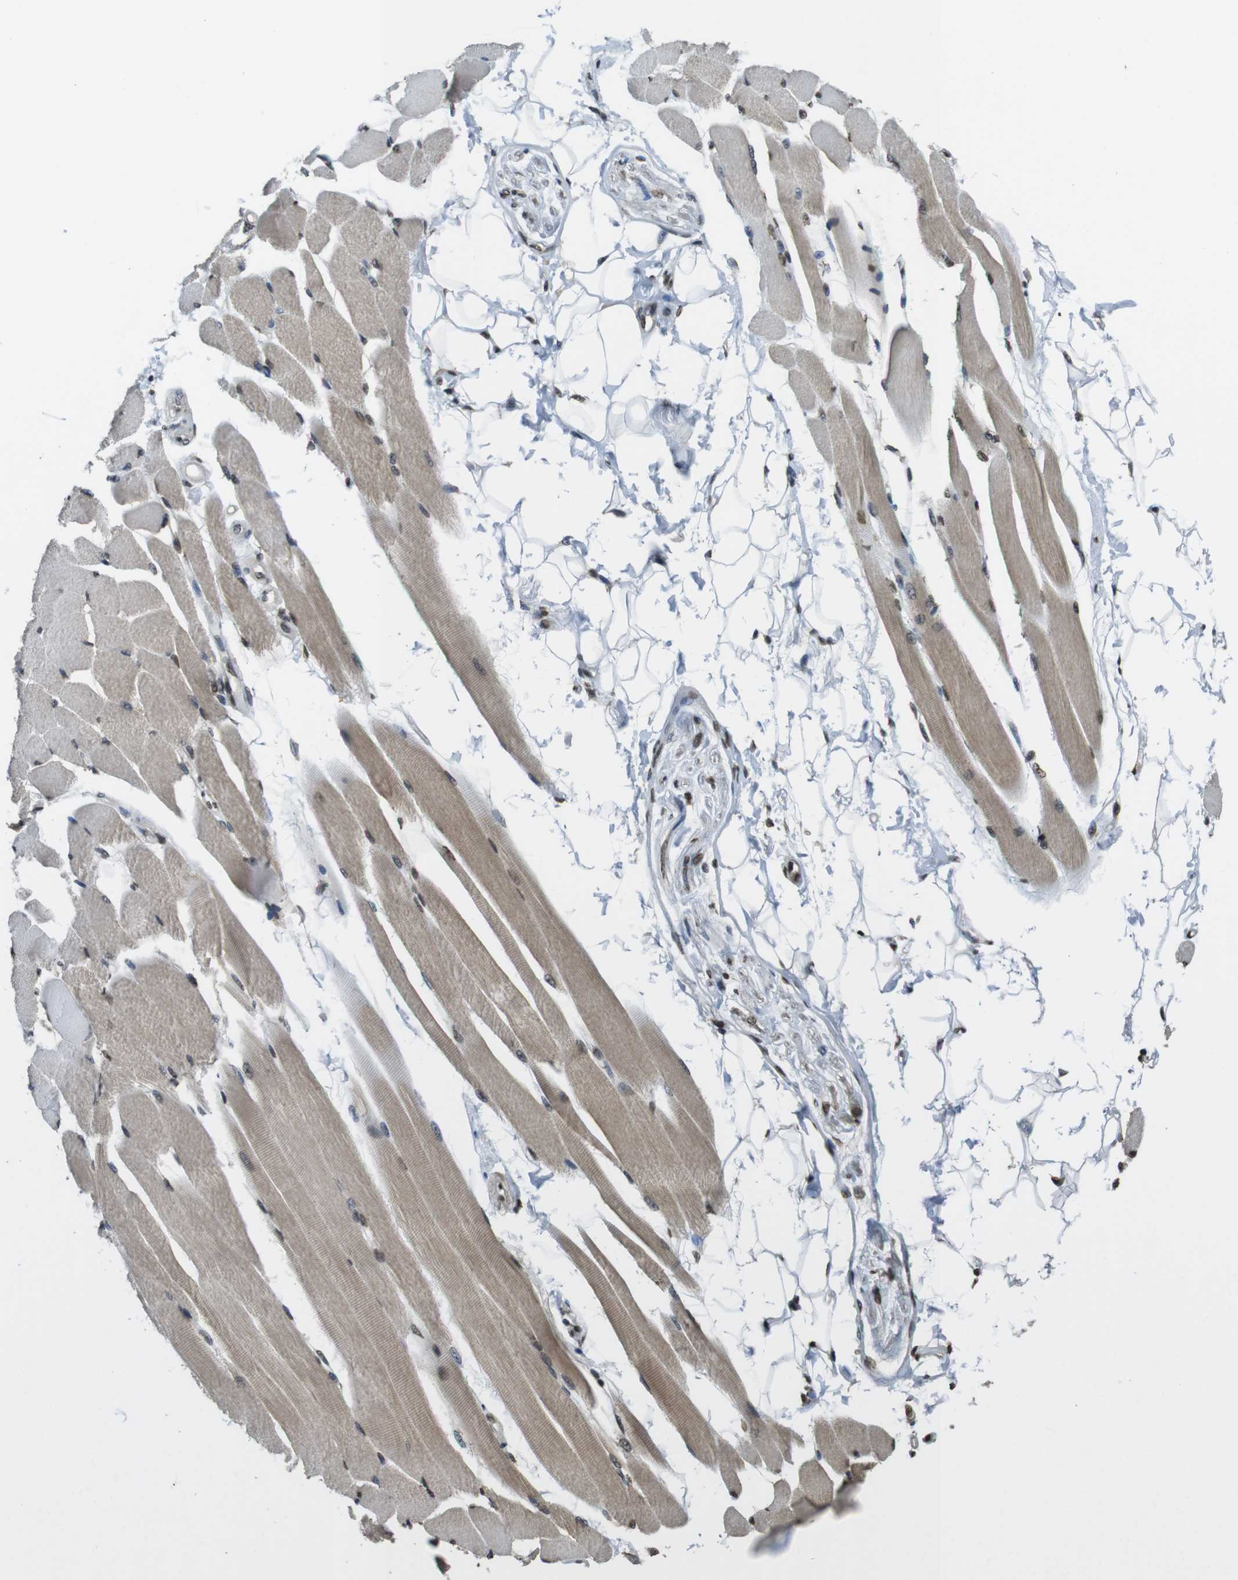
{"staining": {"intensity": "moderate", "quantity": ">75%", "location": "cytoplasmic/membranous,nuclear"}, "tissue": "skeletal muscle", "cell_type": "Myocytes", "image_type": "normal", "snomed": [{"axis": "morphology", "description": "Normal tissue, NOS"}, {"axis": "topography", "description": "Skeletal muscle"}, {"axis": "topography", "description": "Peripheral nerve tissue"}], "caption": "Skeletal muscle stained with a brown dye displays moderate cytoplasmic/membranous,nuclear positive staining in approximately >75% of myocytes.", "gene": "MAF", "patient": {"sex": "female", "age": 84}}